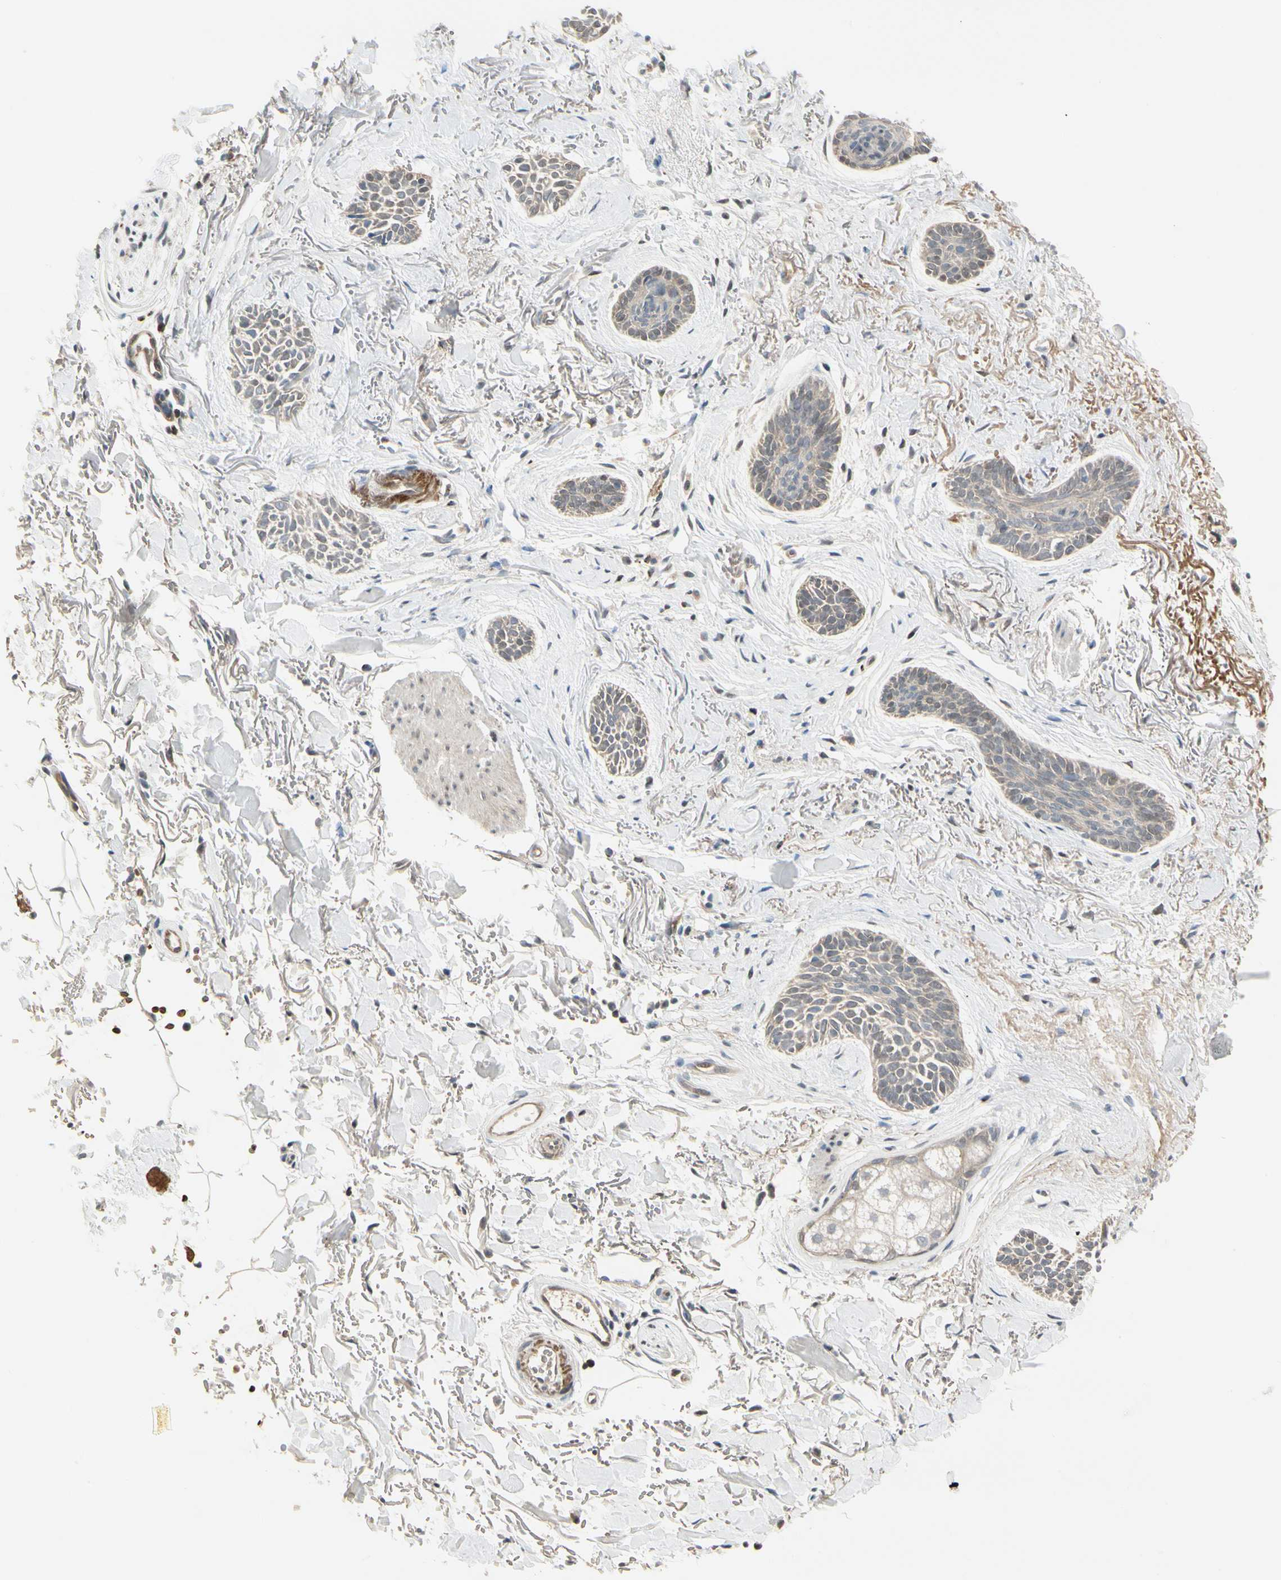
{"staining": {"intensity": "weak", "quantity": ">75%", "location": "cytoplasmic/membranous"}, "tissue": "skin cancer", "cell_type": "Tumor cells", "image_type": "cancer", "snomed": [{"axis": "morphology", "description": "Basal cell carcinoma"}, {"axis": "topography", "description": "Skin"}], "caption": "Skin basal cell carcinoma was stained to show a protein in brown. There is low levels of weak cytoplasmic/membranous positivity in approximately >75% of tumor cells.", "gene": "EVC", "patient": {"sex": "female", "age": 84}}